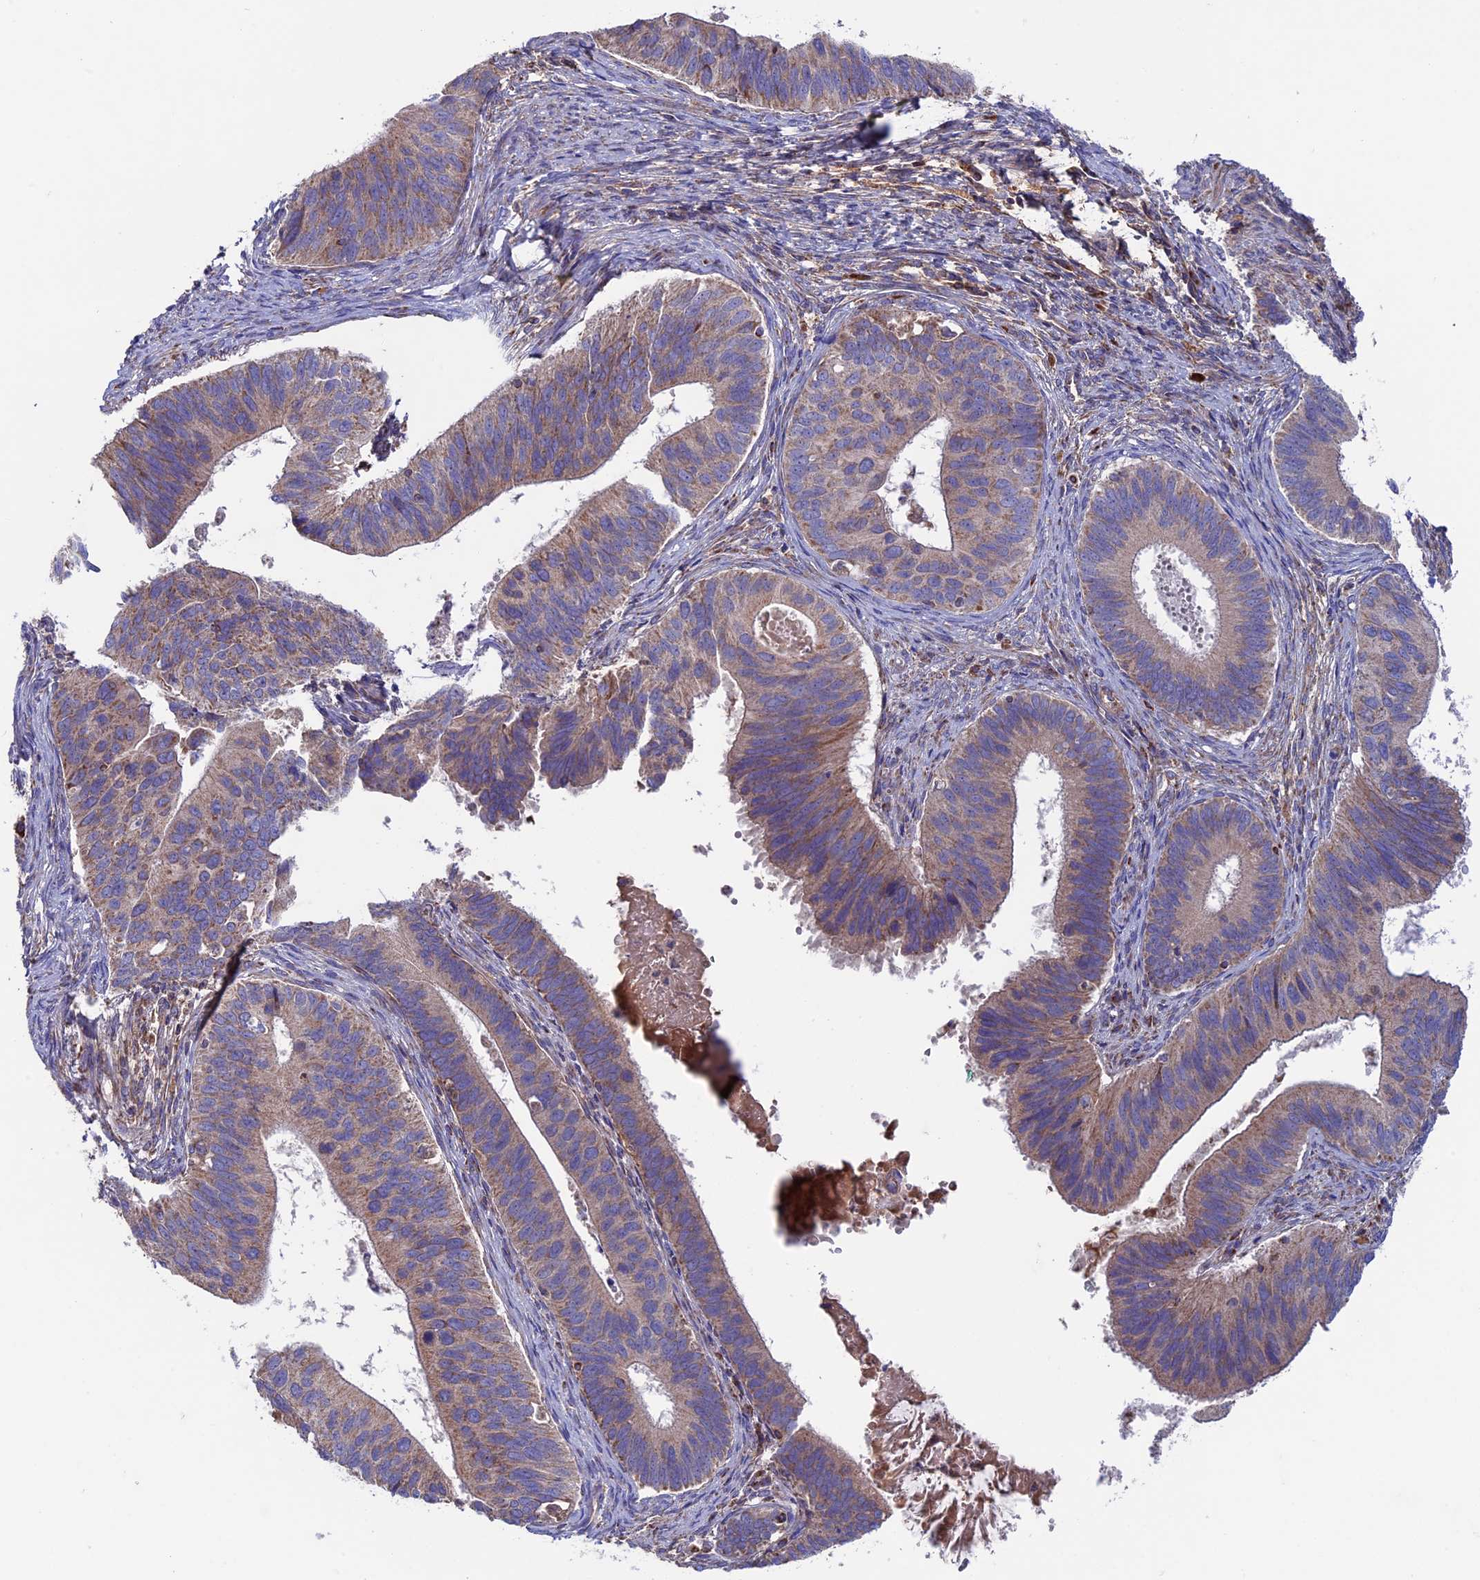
{"staining": {"intensity": "moderate", "quantity": ">75%", "location": "cytoplasmic/membranous"}, "tissue": "cervical cancer", "cell_type": "Tumor cells", "image_type": "cancer", "snomed": [{"axis": "morphology", "description": "Adenocarcinoma, NOS"}, {"axis": "topography", "description": "Cervix"}], "caption": "Brown immunohistochemical staining in cervical adenocarcinoma exhibits moderate cytoplasmic/membranous staining in about >75% of tumor cells.", "gene": "SLC15A5", "patient": {"sex": "female", "age": 42}}